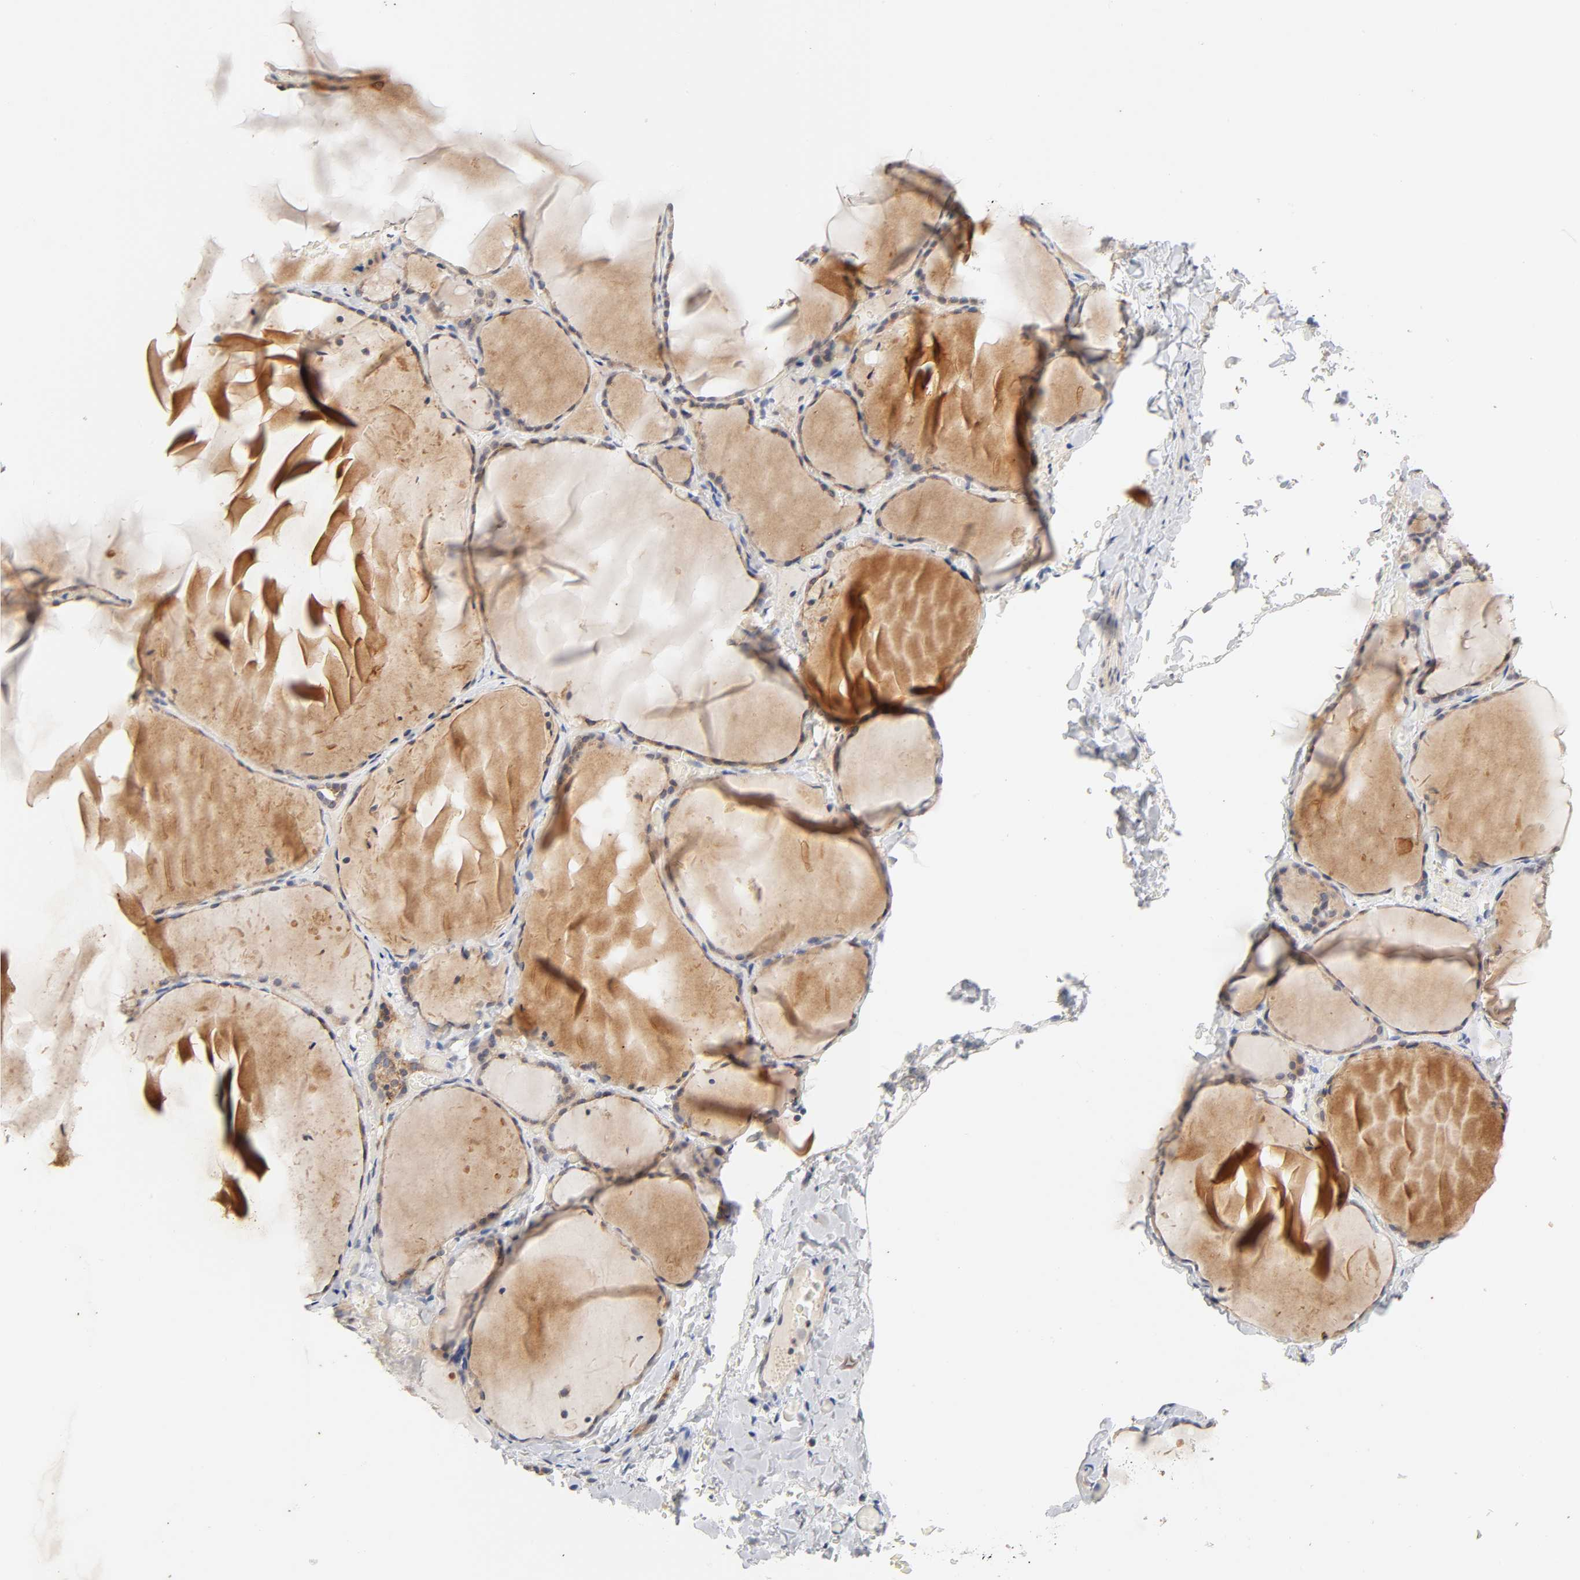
{"staining": {"intensity": "moderate", "quantity": ">75%", "location": "cytoplasmic/membranous"}, "tissue": "thyroid gland", "cell_type": "Glandular cells", "image_type": "normal", "snomed": [{"axis": "morphology", "description": "Normal tissue, NOS"}, {"axis": "topography", "description": "Thyroid gland"}], "caption": "This is an image of immunohistochemistry staining of unremarkable thyroid gland, which shows moderate expression in the cytoplasmic/membranous of glandular cells.", "gene": "CXADR", "patient": {"sex": "female", "age": 22}}